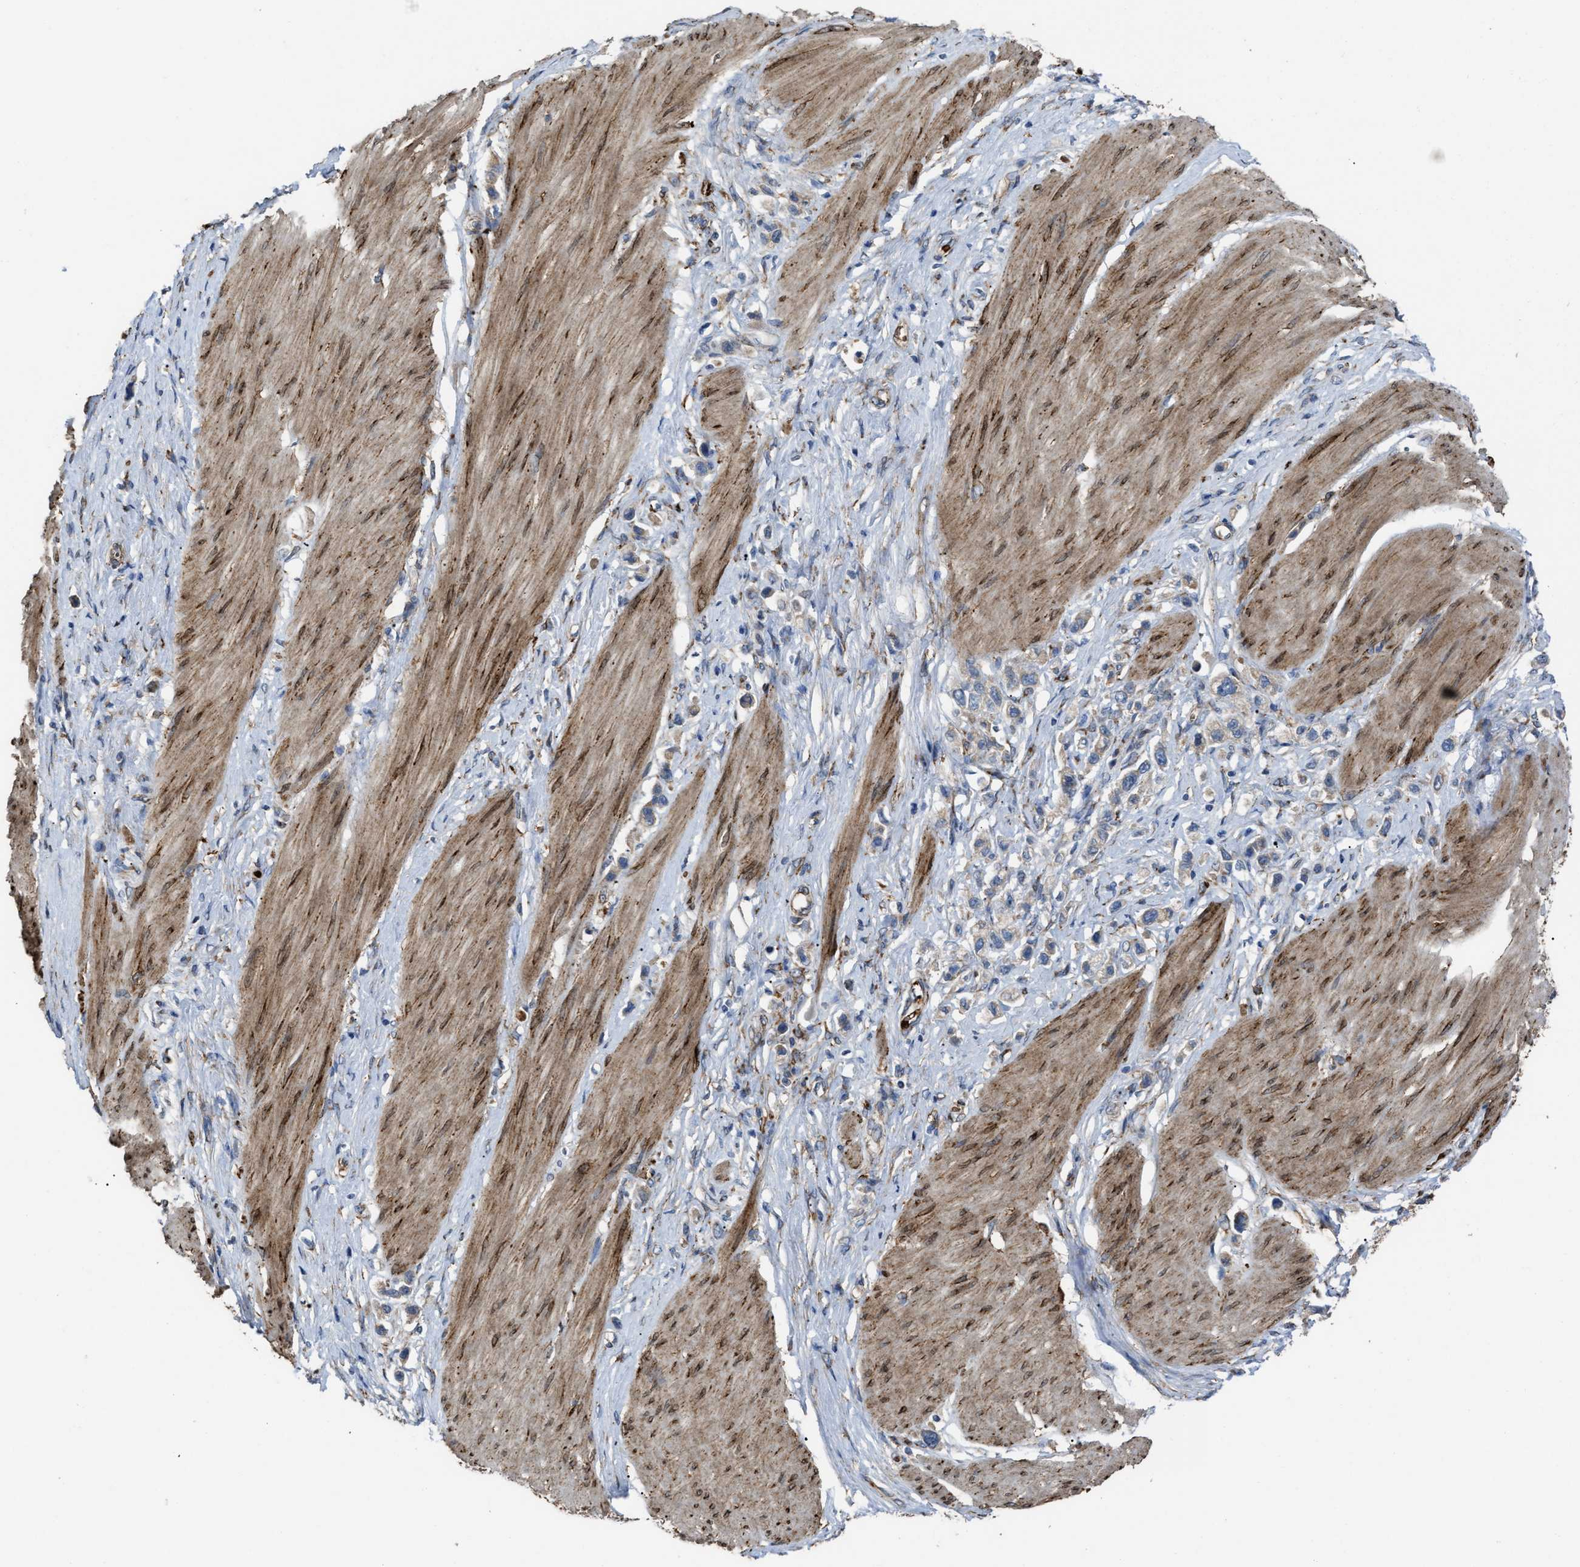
{"staining": {"intensity": "weak", "quantity": "25%-75%", "location": "cytoplasmic/membranous"}, "tissue": "stomach cancer", "cell_type": "Tumor cells", "image_type": "cancer", "snomed": [{"axis": "morphology", "description": "Adenocarcinoma, NOS"}, {"axis": "topography", "description": "Stomach"}], "caption": "Weak cytoplasmic/membranous protein positivity is appreciated in about 25%-75% of tumor cells in adenocarcinoma (stomach).", "gene": "SELENOM", "patient": {"sex": "female", "age": 65}}